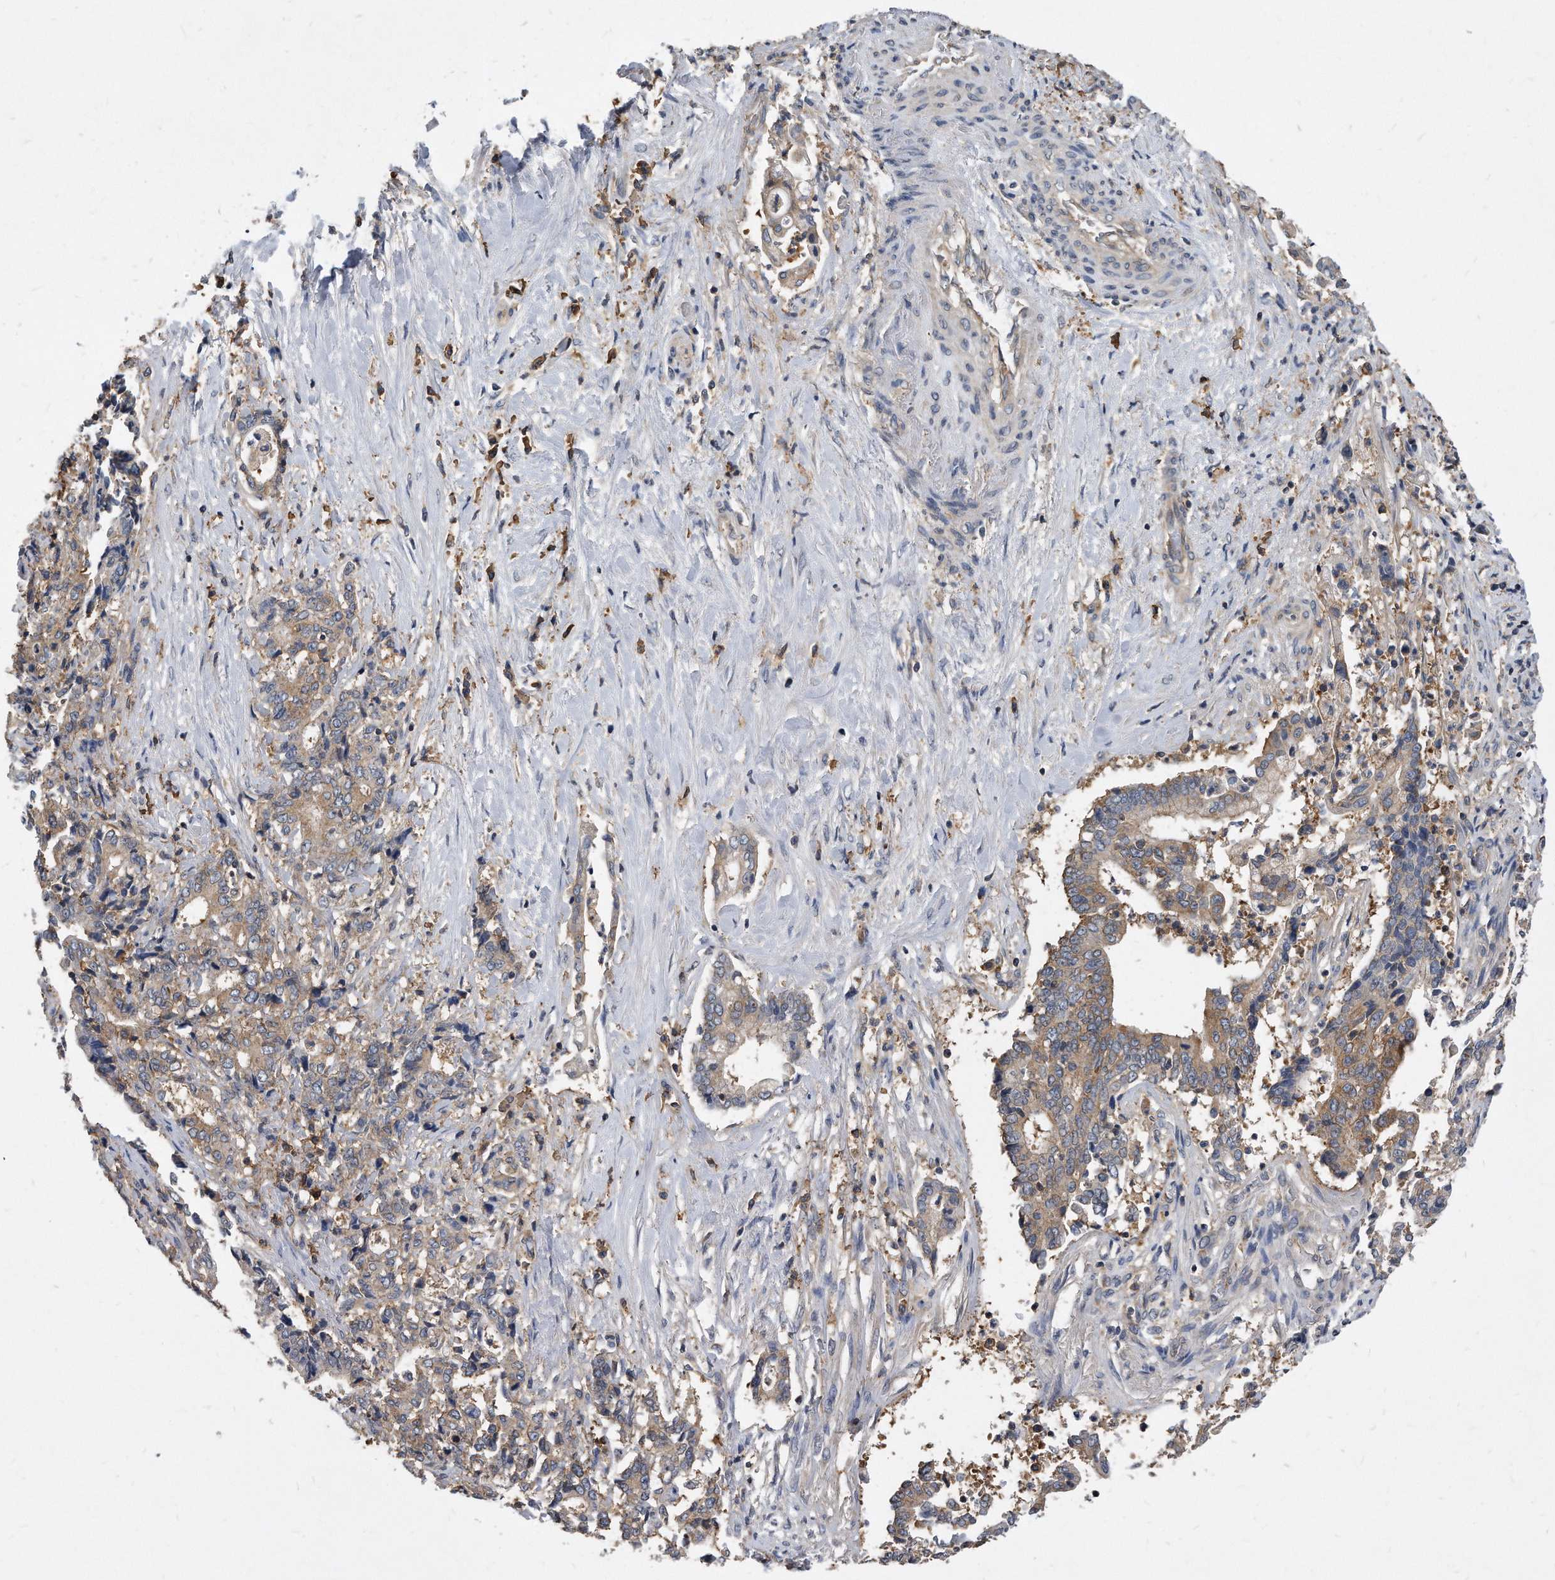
{"staining": {"intensity": "weak", "quantity": "25%-75%", "location": "cytoplasmic/membranous"}, "tissue": "liver cancer", "cell_type": "Tumor cells", "image_type": "cancer", "snomed": [{"axis": "morphology", "description": "Cholangiocarcinoma"}, {"axis": "topography", "description": "Liver"}], "caption": "Immunohistochemical staining of liver cancer (cholangiocarcinoma) displays low levels of weak cytoplasmic/membranous positivity in about 25%-75% of tumor cells. (brown staining indicates protein expression, while blue staining denotes nuclei).", "gene": "ATG5", "patient": {"sex": "male", "age": 57}}